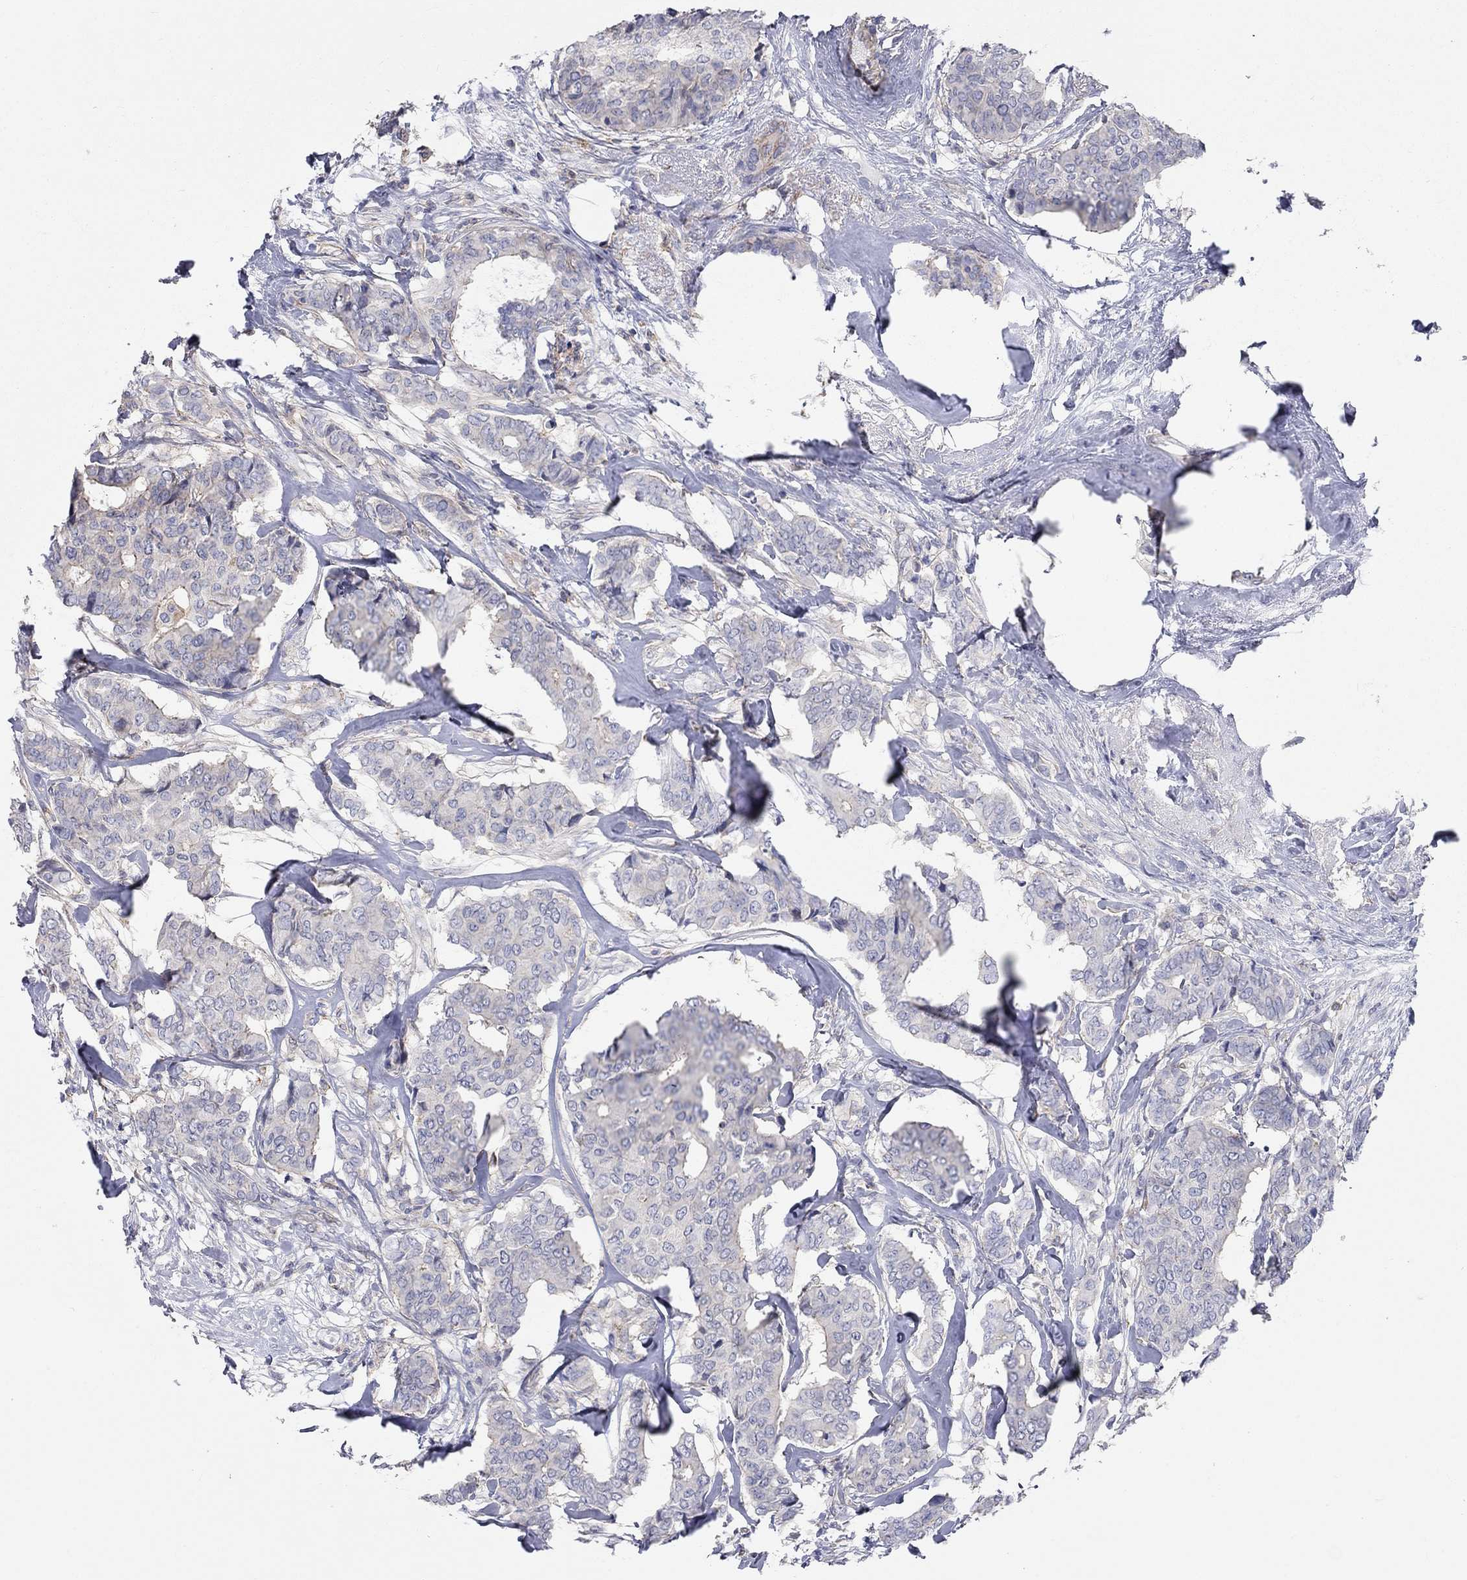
{"staining": {"intensity": "weak", "quantity": "<25%", "location": "cytoplasmic/membranous"}, "tissue": "breast cancer", "cell_type": "Tumor cells", "image_type": "cancer", "snomed": [{"axis": "morphology", "description": "Duct carcinoma"}, {"axis": "topography", "description": "Breast"}], "caption": "Tumor cells show no significant protein positivity in breast cancer. (DAB (3,3'-diaminobenzidine) immunohistochemistry (IHC) with hematoxylin counter stain).", "gene": "PCDHGA10", "patient": {"sex": "female", "age": 75}}